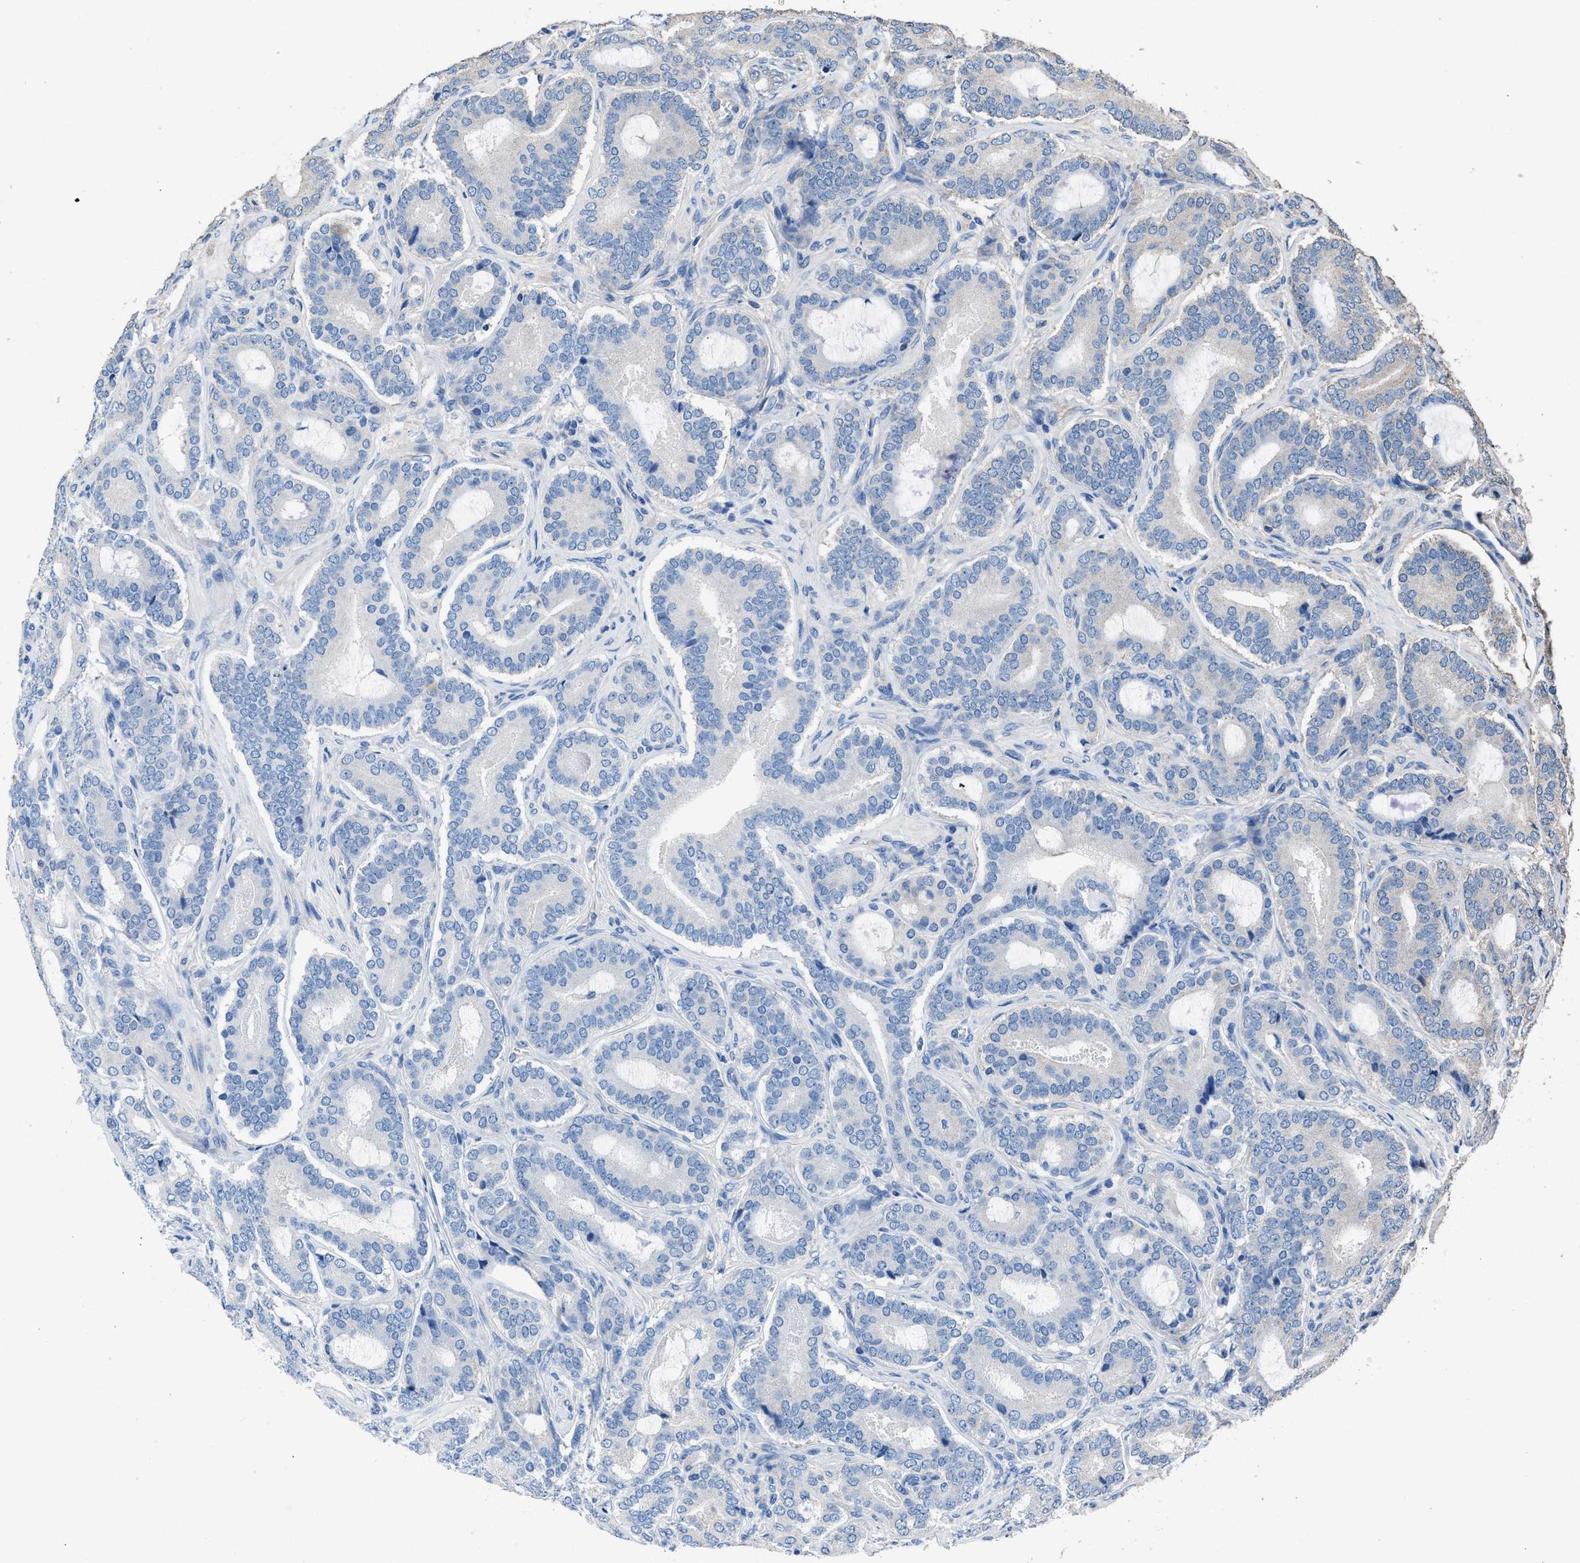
{"staining": {"intensity": "negative", "quantity": "none", "location": "none"}, "tissue": "prostate cancer", "cell_type": "Tumor cells", "image_type": "cancer", "snomed": [{"axis": "morphology", "description": "Adenocarcinoma, High grade"}, {"axis": "topography", "description": "Prostate"}], "caption": "Prostate high-grade adenocarcinoma was stained to show a protein in brown. There is no significant positivity in tumor cells. Brightfield microscopy of IHC stained with DAB (3,3'-diaminobenzidine) (brown) and hematoxylin (blue), captured at high magnification.", "gene": "ITSN1", "patient": {"sex": "male", "age": 60}}